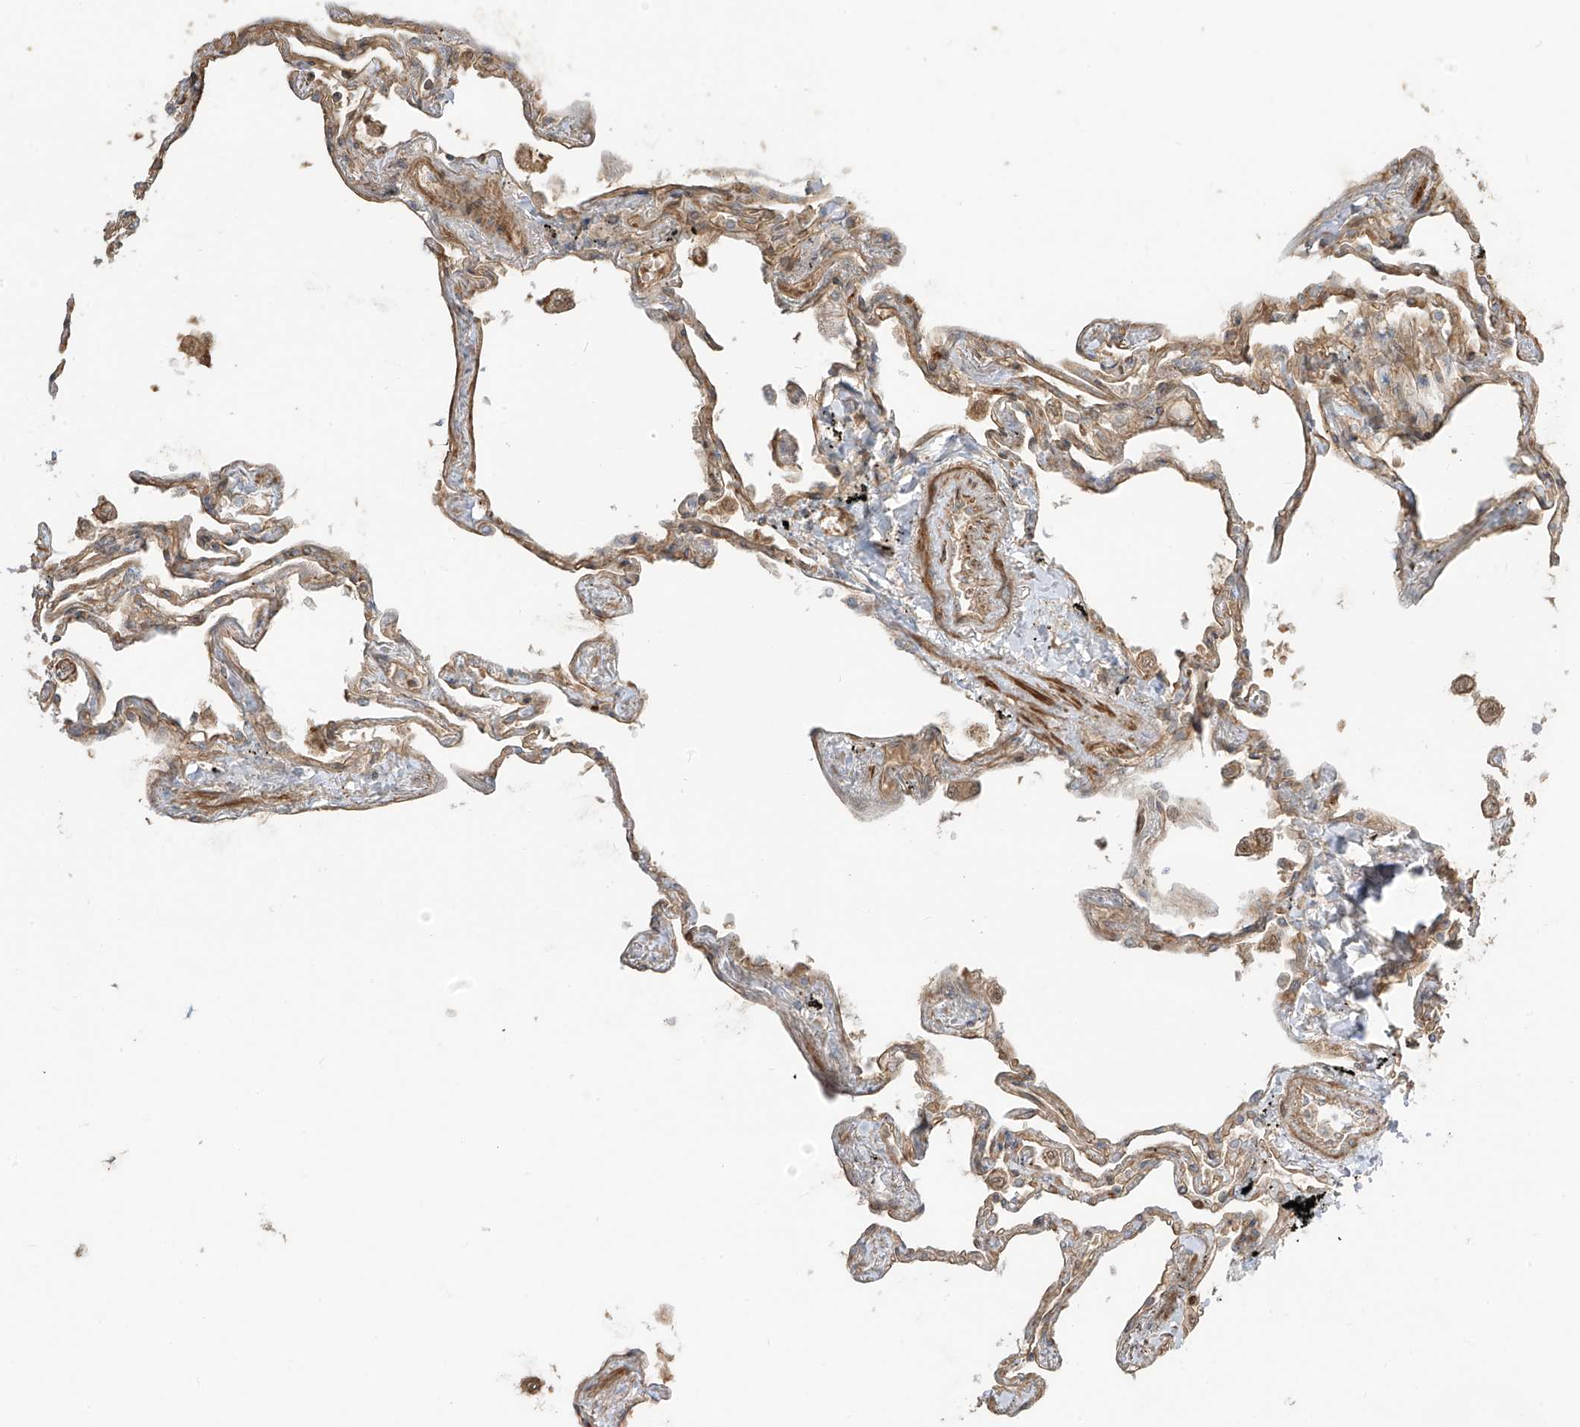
{"staining": {"intensity": "moderate", "quantity": ">75%", "location": "cytoplasmic/membranous"}, "tissue": "lung", "cell_type": "Alveolar cells", "image_type": "normal", "snomed": [{"axis": "morphology", "description": "Normal tissue, NOS"}, {"axis": "topography", "description": "Lung"}], "caption": "An immunohistochemistry photomicrograph of unremarkable tissue is shown. Protein staining in brown shows moderate cytoplasmic/membranous positivity in lung within alveolar cells.", "gene": "ENTR1", "patient": {"sex": "female", "age": 67}}